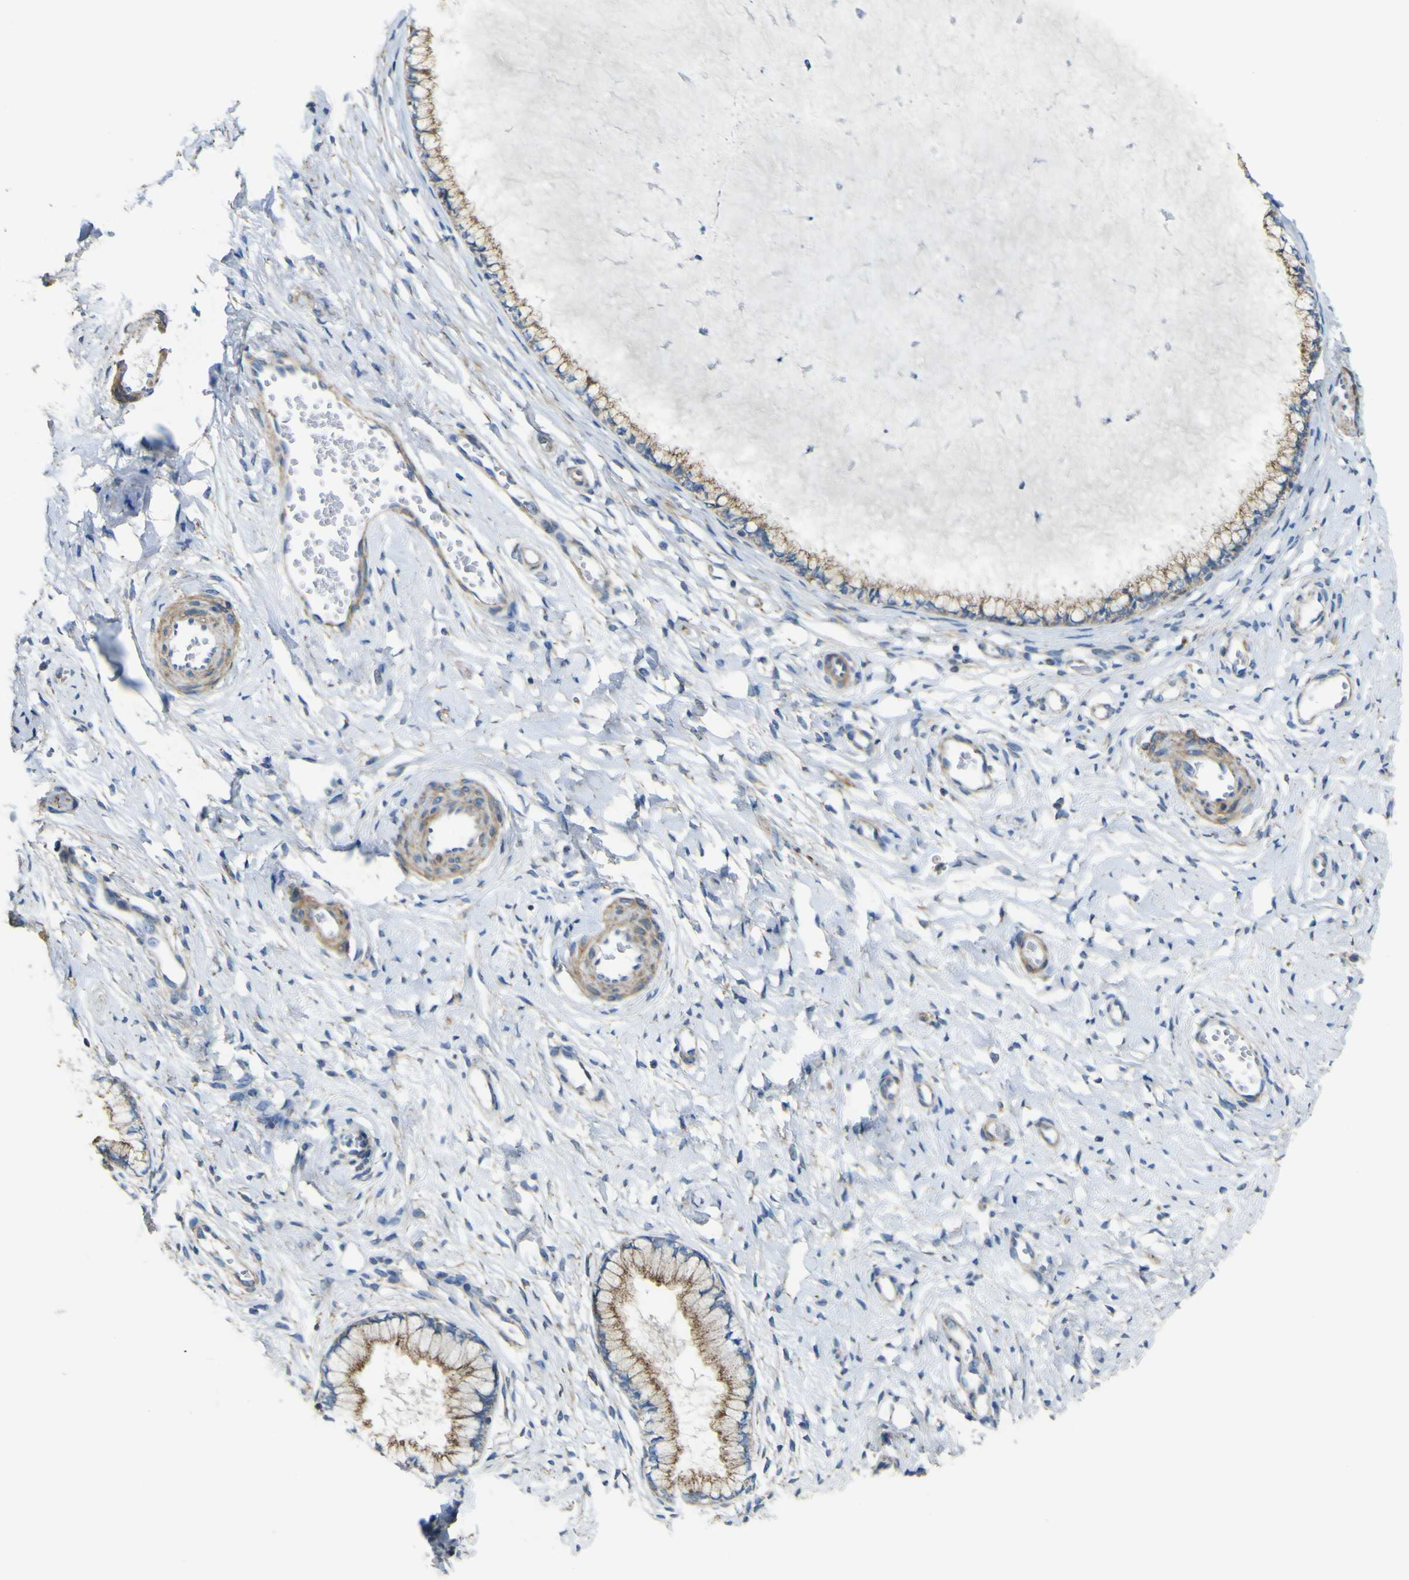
{"staining": {"intensity": "moderate", "quantity": ">75%", "location": "cytoplasmic/membranous"}, "tissue": "cervix", "cell_type": "Glandular cells", "image_type": "normal", "snomed": [{"axis": "morphology", "description": "Normal tissue, NOS"}, {"axis": "topography", "description": "Cervix"}], "caption": "Moderate cytoplasmic/membranous positivity is present in about >75% of glandular cells in normal cervix.", "gene": "ALDH18A1", "patient": {"sex": "female", "age": 65}}